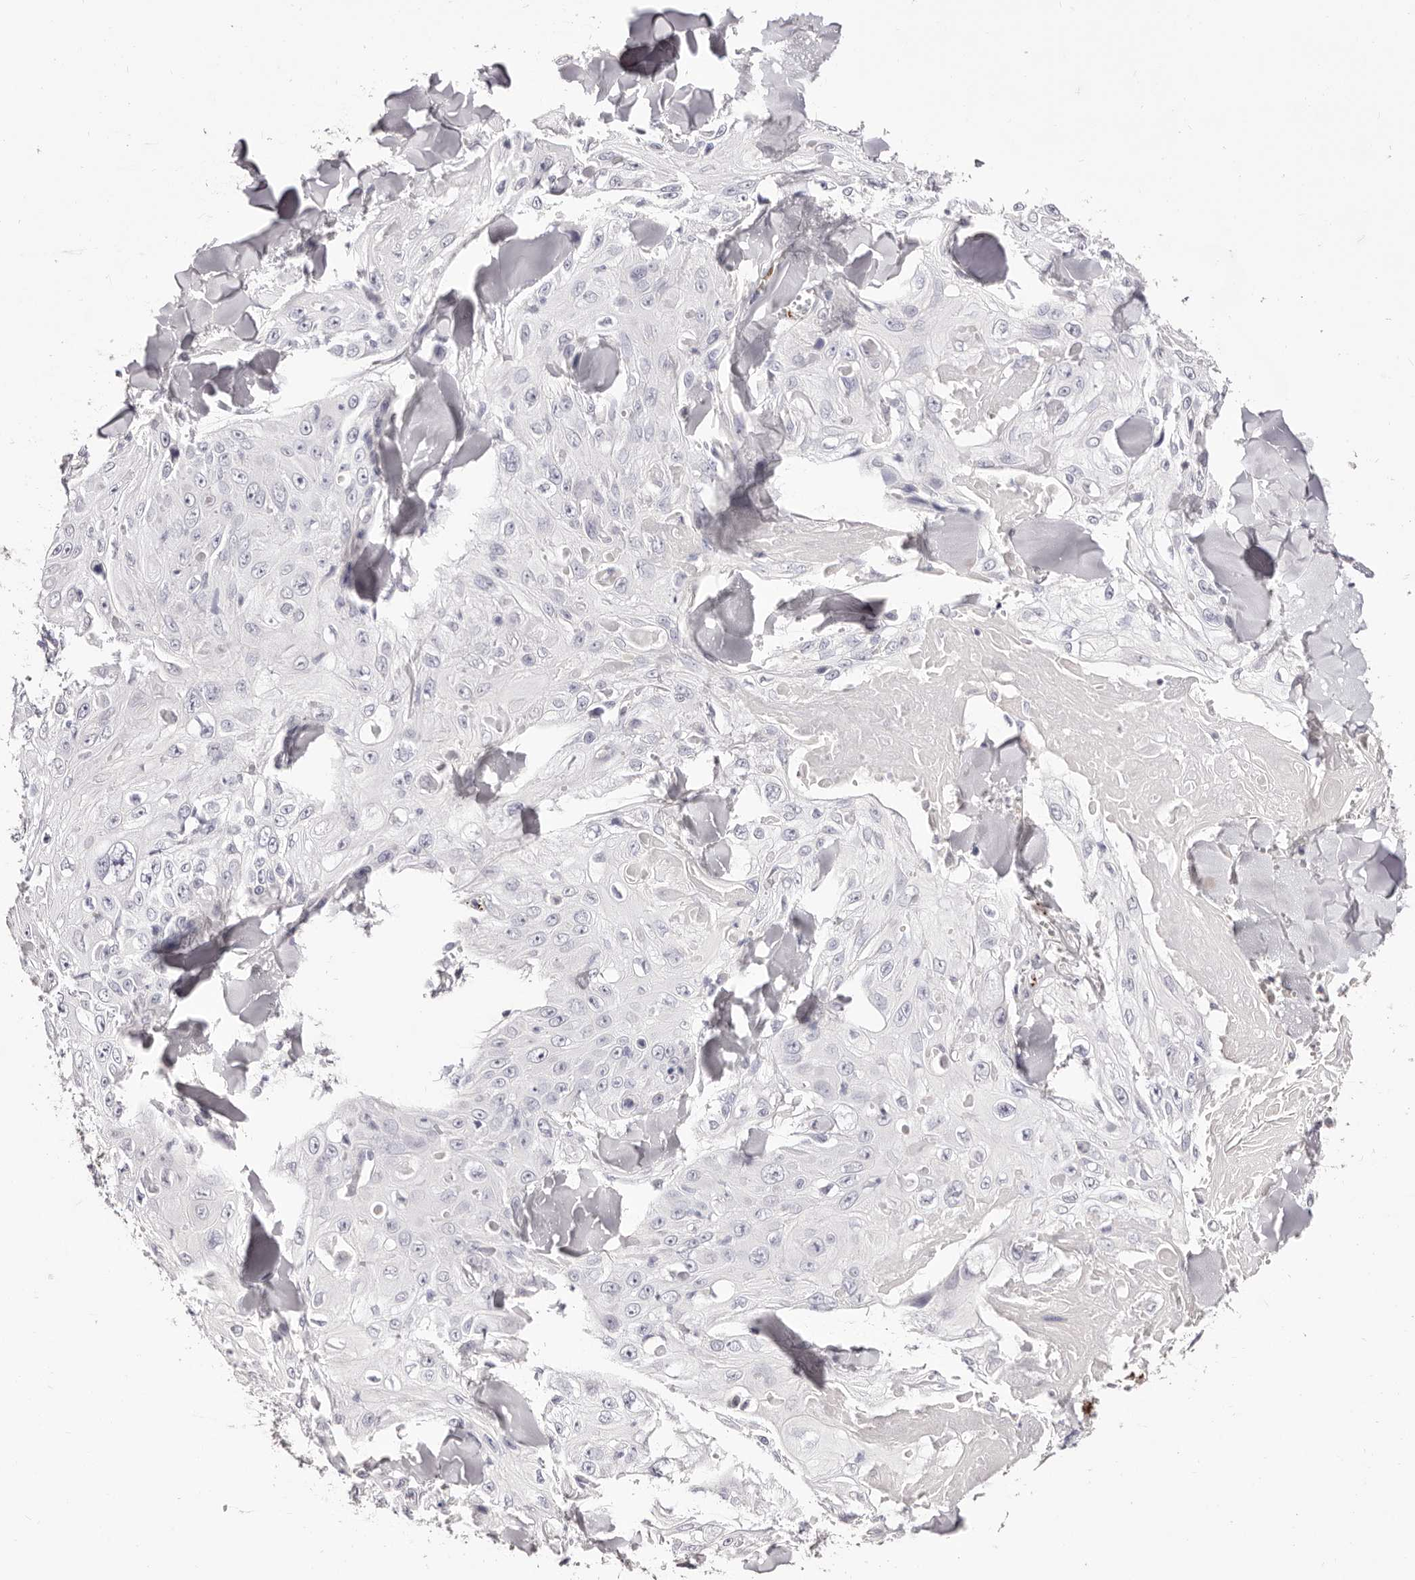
{"staining": {"intensity": "negative", "quantity": "none", "location": "none"}, "tissue": "skin cancer", "cell_type": "Tumor cells", "image_type": "cancer", "snomed": [{"axis": "morphology", "description": "Squamous cell carcinoma, NOS"}, {"axis": "topography", "description": "Skin"}], "caption": "Human squamous cell carcinoma (skin) stained for a protein using IHC displays no expression in tumor cells.", "gene": "PF4", "patient": {"sex": "male", "age": 86}}